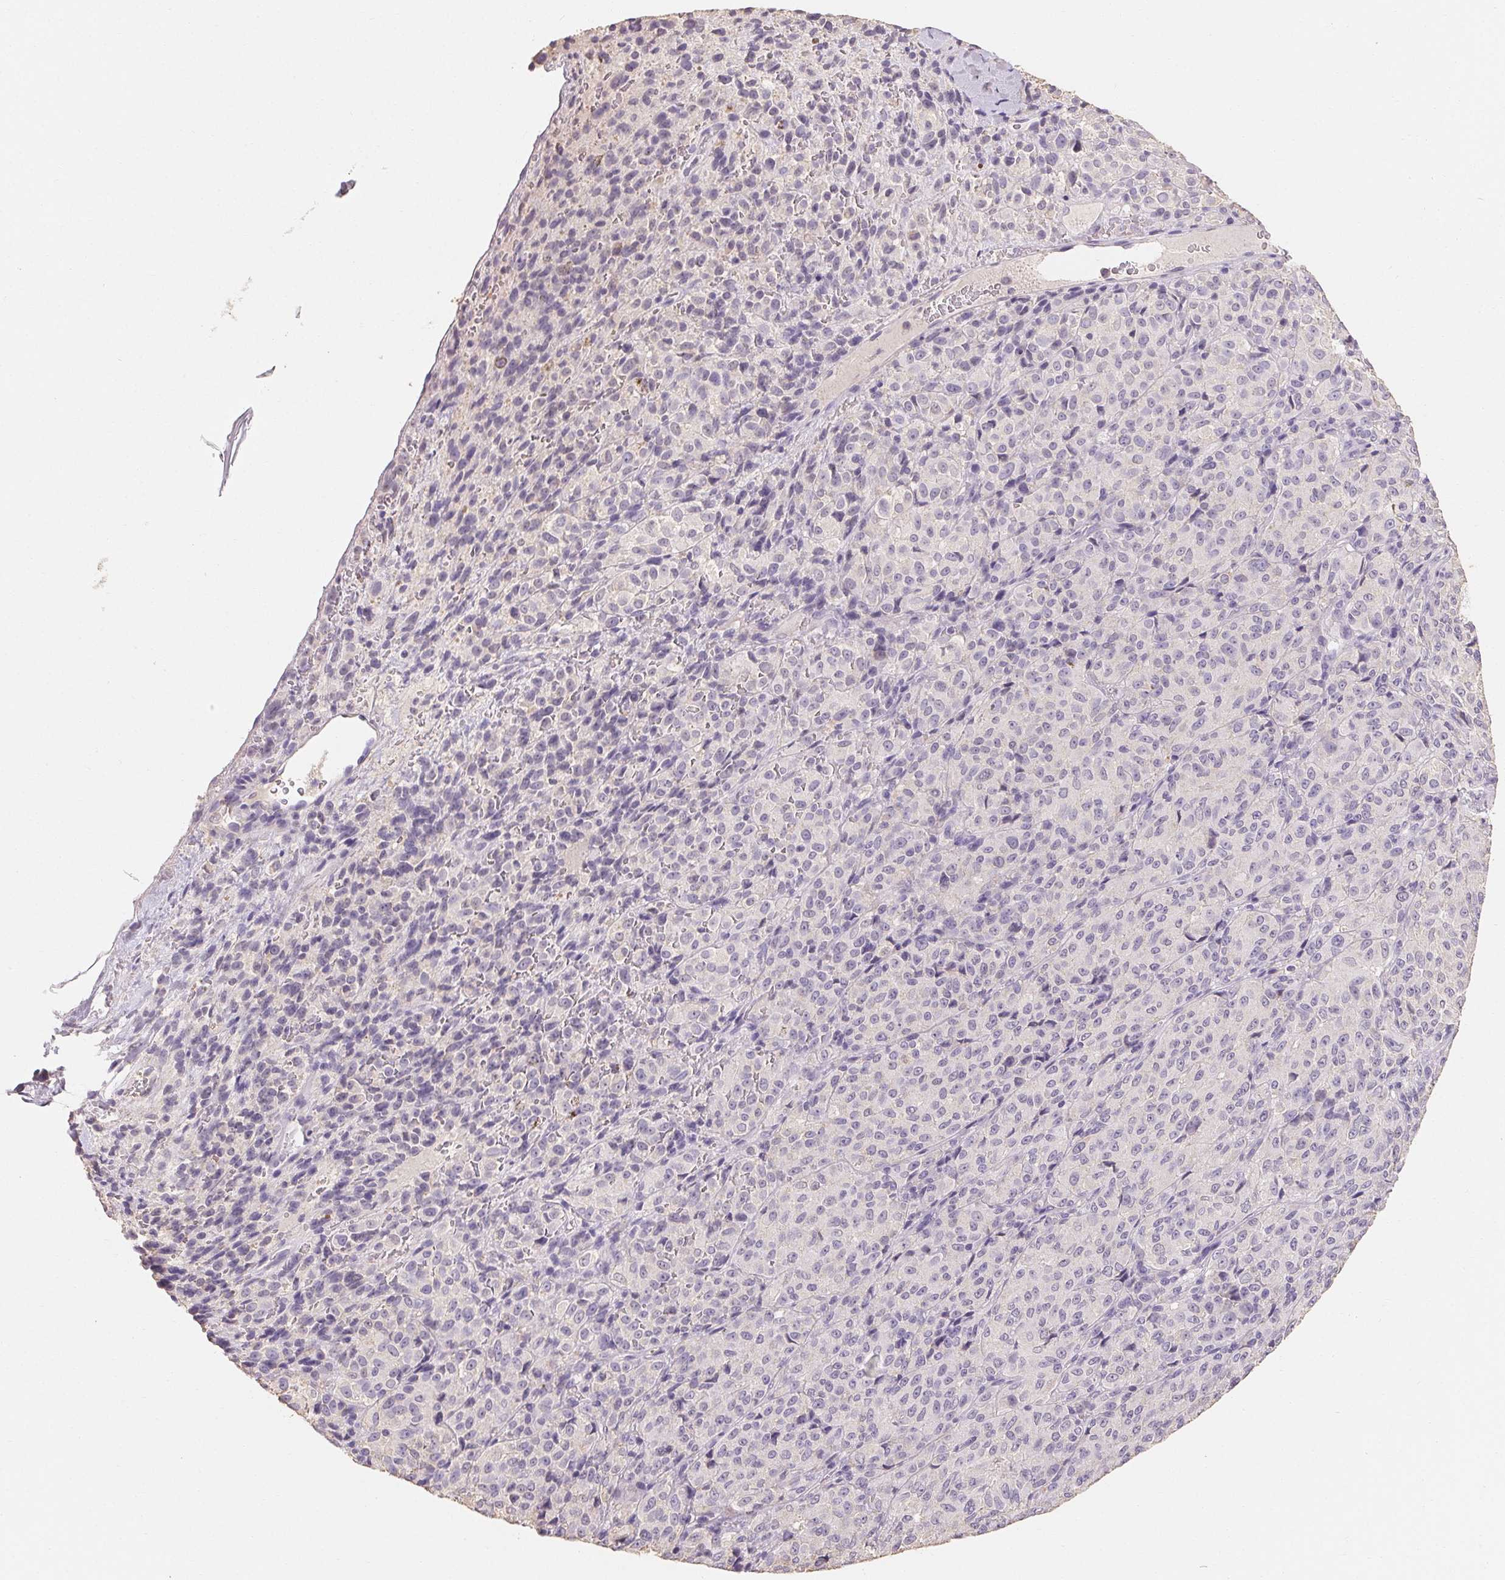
{"staining": {"intensity": "negative", "quantity": "none", "location": "none"}, "tissue": "melanoma", "cell_type": "Tumor cells", "image_type": "cancer", "snomed": [{"axis": "morphology", "description": "Malignant melanoma, Metastatic site"}, {"axis": "topography", "description": "Brain"}], "caption": "An immunohistochemistry (IHC) image of melanoma is shown. There is no staining in tumor cells of melanoma.", "gene": "MAP7D2", "patient": {"sex": "female", "age": 56}}